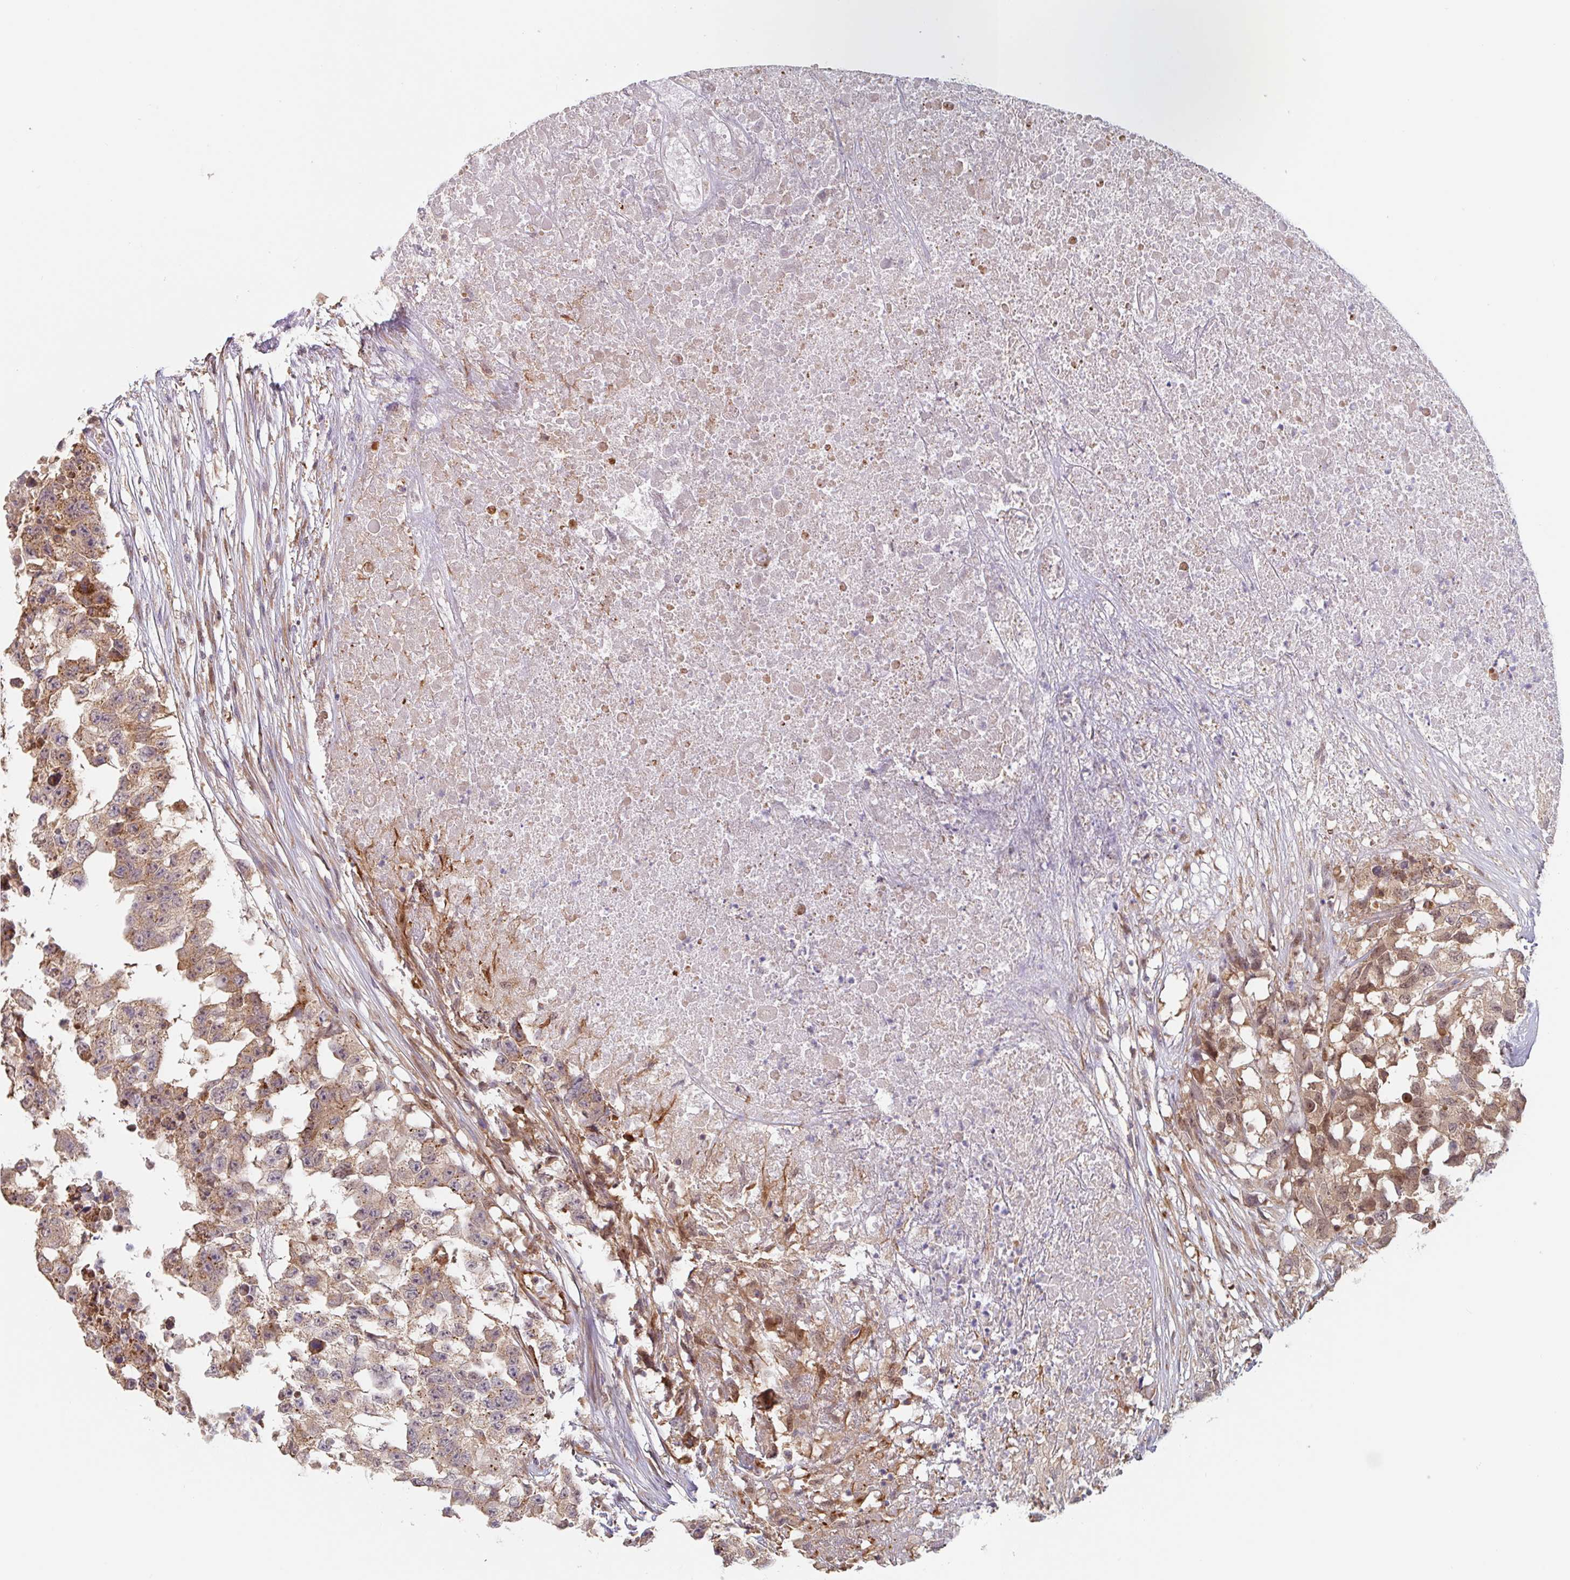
{"staining": {"intensity": "moderate", "quantity": ">75%", "location": "cytoplasmic/membranous"}, "tissue": "testis cancer", "cell_type": "Tumor cells", "image_type": "cancer", "snomed": [{"axis": "morphology", "description": "Carcinoma, Embryonal, NOS"}, {"axis": "topography", "description": "Testis"}], "caption": "Protein expression analysis of testis cancer (embryonal carcinoma) reveals moderate cytoplasmic/membranous expression in about >75% of tumor cells.", "gene": "NUB1", "patient": {"sex": "male", "age": 83}}